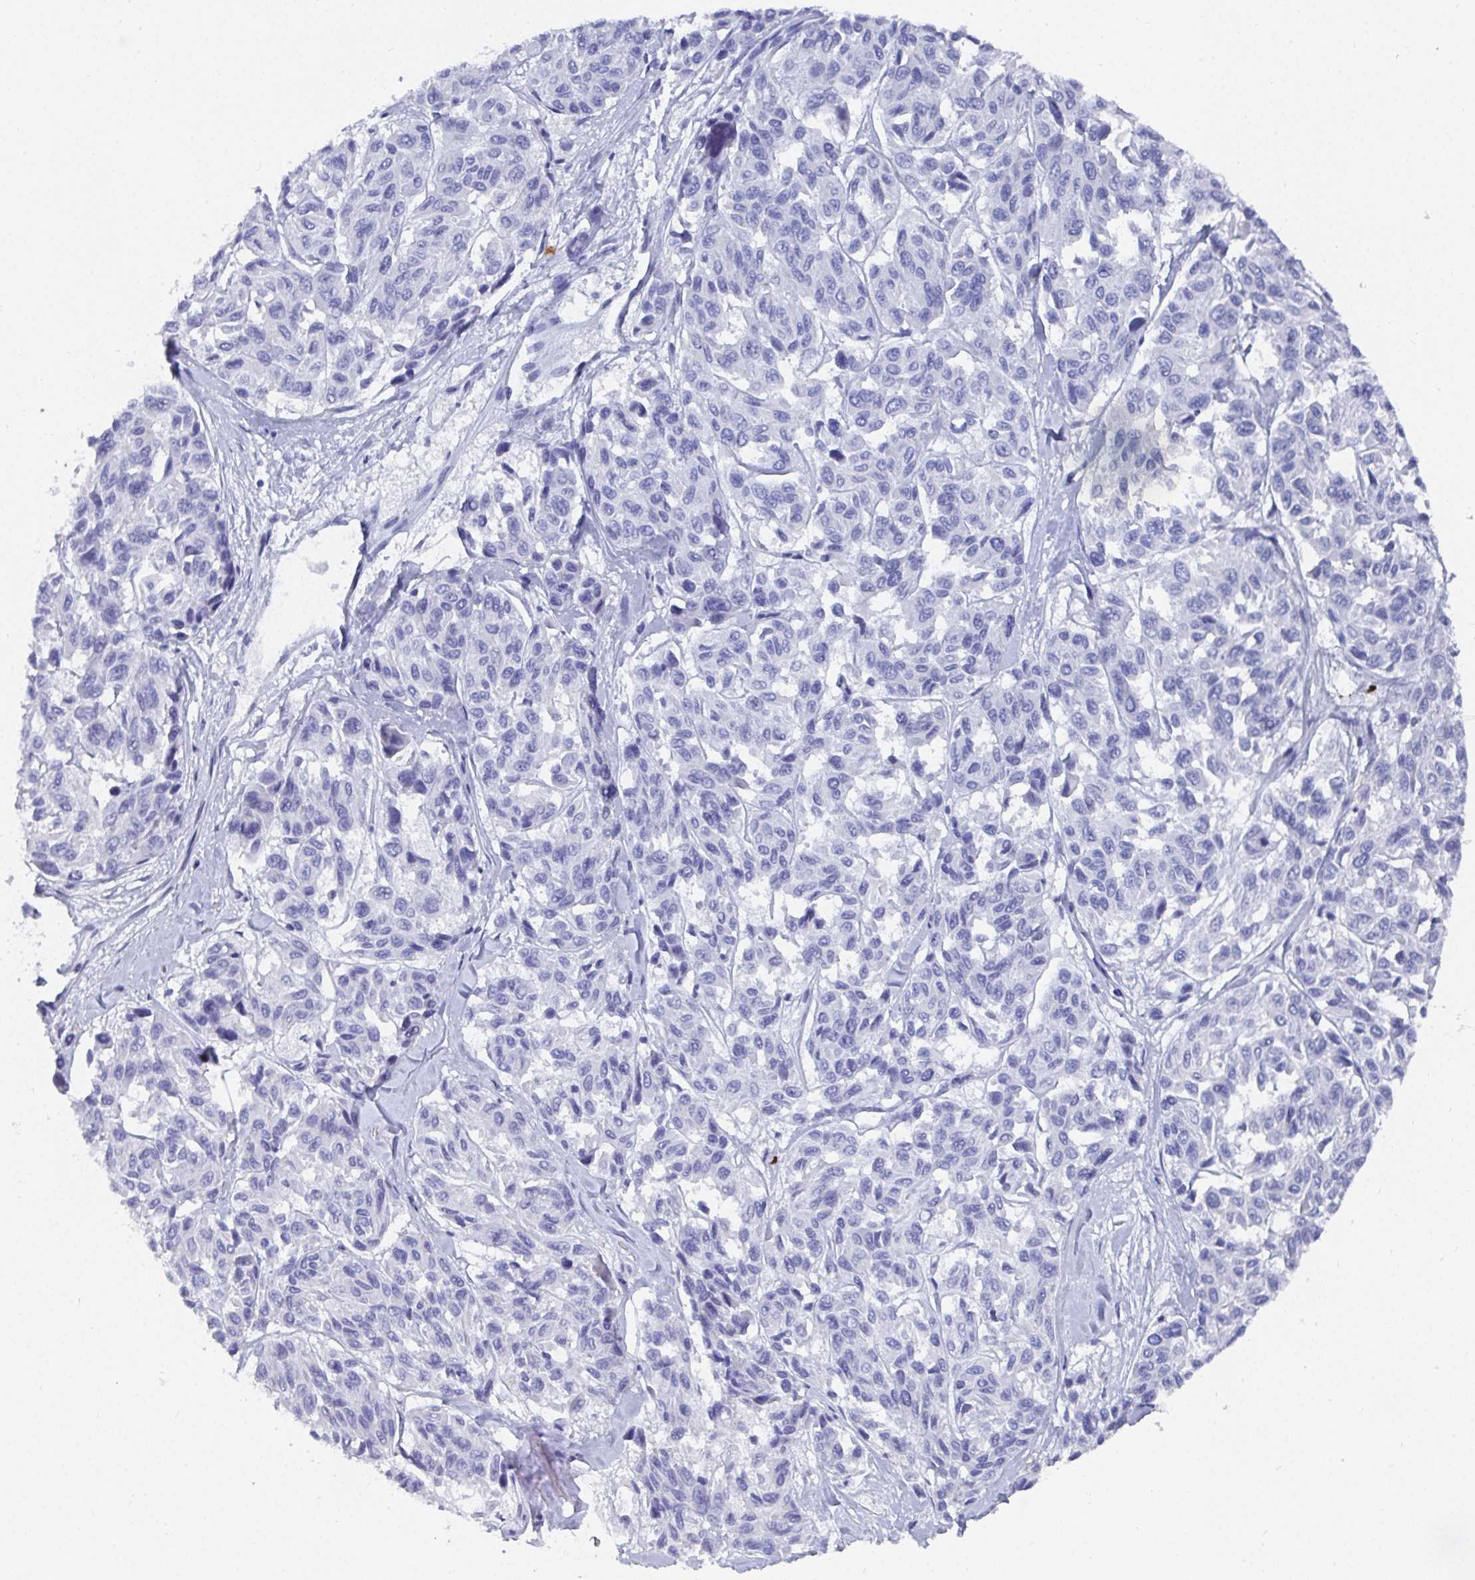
{"staining": {"intensity": "negative", "quantity": "none", "location": "none"}, "tissue": "melanoma", "cell_type": "Tumor cells", "image_type": "cancer", "snomed": [{"axis": "morphology", "description": "Malignant melanoma, NOS"}, {"axis": "topography", "description": "Skin"}], "caption": "An immunohistochemistry micrograph of melanoma is shown. There is no staining in tumor cells of melanoma. (Brightfield microscopy of DAB IHC at high magnification).", "gene": "GRIA1", "patient": {"sex": "female", "age": 66}}